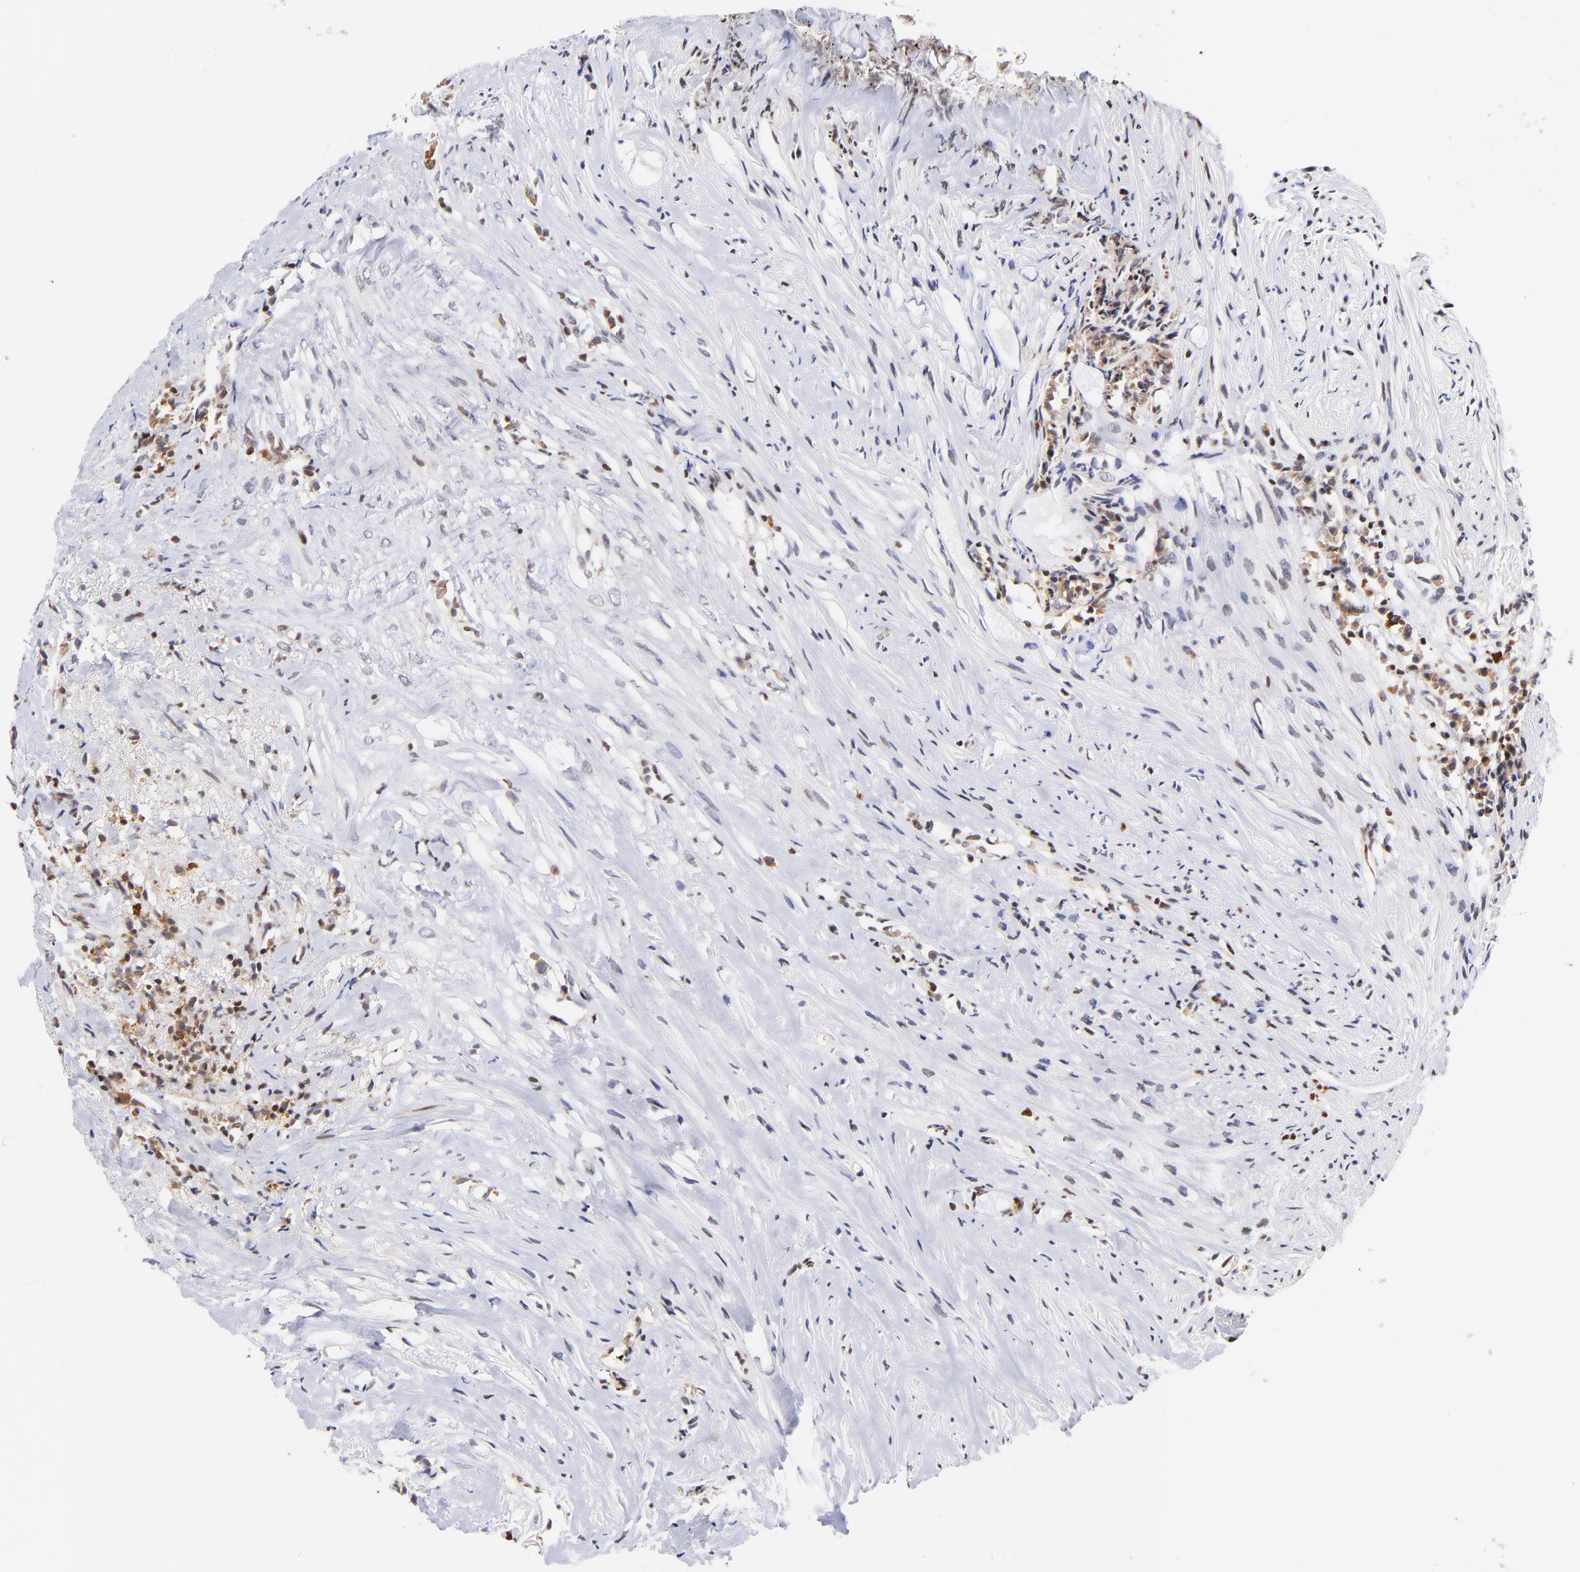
{"staining": {"intensity": "moderate", "quantity": ">75%", "location": "cytoplasmic/membranous,nuclear"}, "tissue": "urothelial cancer", "cell_type": "Tumor cells", "image_type": "cancer", "snomed": [{"axis": "morphology", "description": "Urothelial carcinoma, Low grade"}, {"axis": "topography", "description": "Urinary bladder"}], "caption": "Protein staining by IHC demonstrates moderate cytoplasmic/membranous and nuclear staining in approximately >75% of tumor cells in urothelial carcinoma (low-grade). The protein of interest is stained brown, and the nuclei are stained in blue (DAB IHC with brightfield microscopy, high magnification).", "gene": "WDR25", "patient": {"sex": "male", "age": 84}}